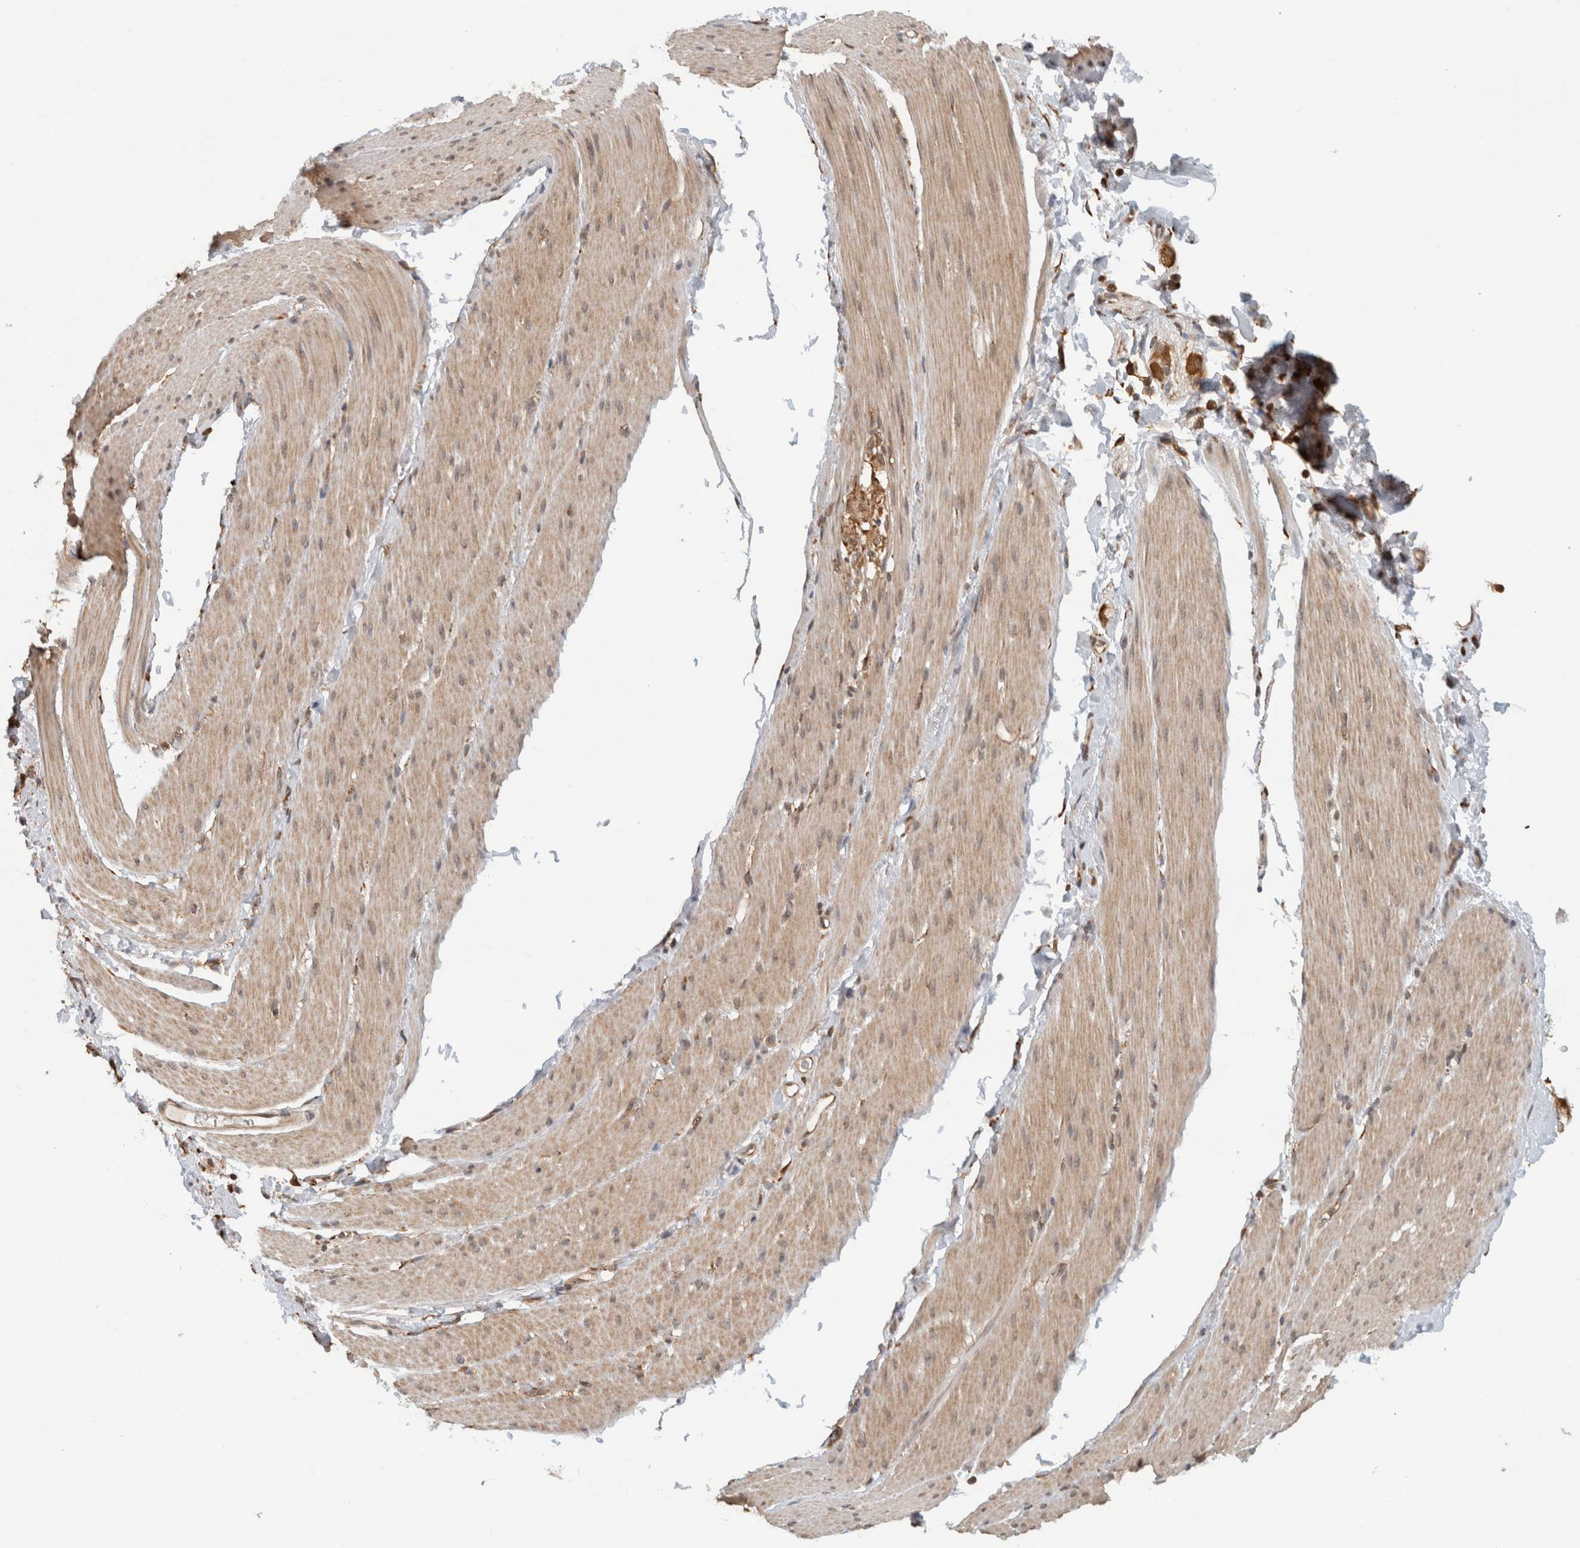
{"staining": {"intensity": "weak", "quantity": "25%-75%", "location": "cytoplasmic/membranous"}, "tissue": "smooth muscle", "cell_type": "Smooth muscle cells", "image_type": "normal", "snomed": [{"axis": "morphology", "description": "Normal tissue, NOS"}, {"axis": "topography", "description": "Smooth muscle"}, {"axis": "topography", "description": "Small intestine"}], "caption": "Smooth muscle cells reveal low levels of weak cytoplasmic/membranous positivity in approximately 25%-75% of cells in unremarkable smooth muscle. (DAB (3,3'-diaminobenzidine) IHC, brown staining for protein, blue staining for nuclei).", "gene": "MS4A7", "patient": {"sex": "female", "age": 84}}